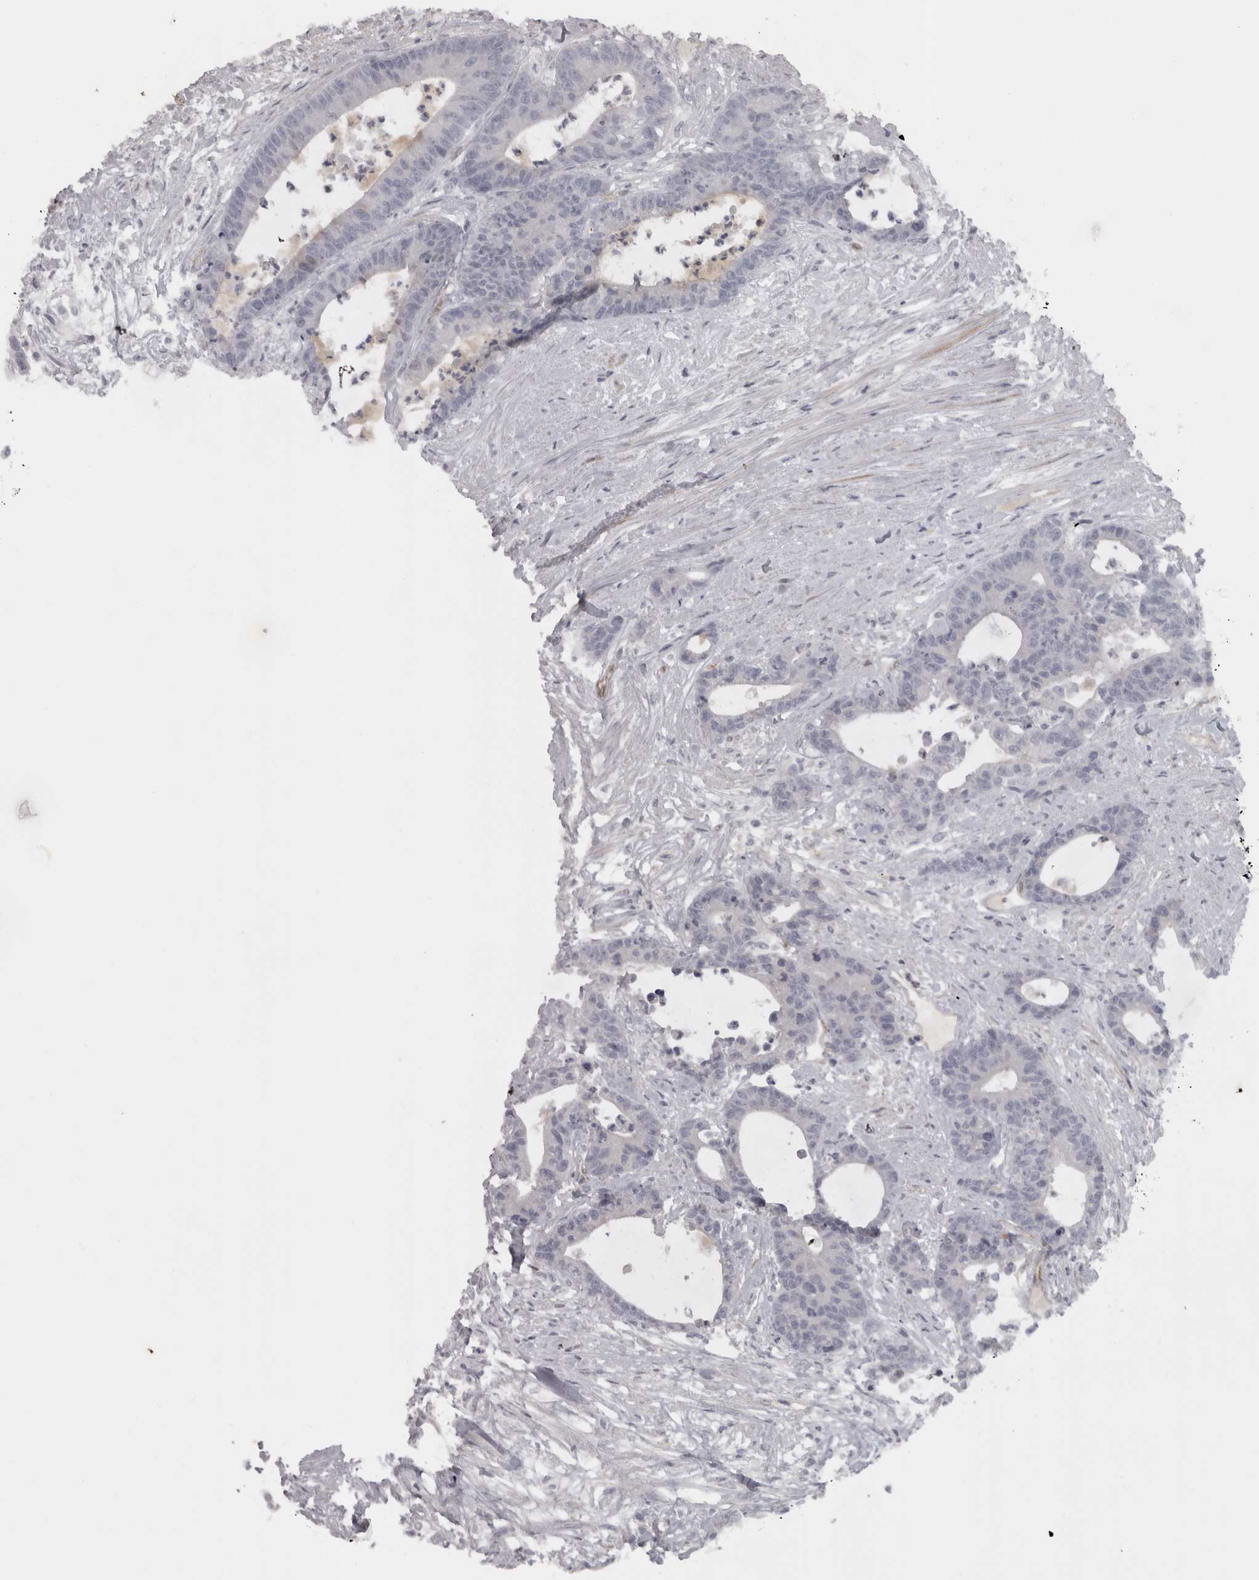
{"staining": {"intensity": "negative", "quantity": "none", "location": "none"}, "tissue": "colorectal cancer", "cell_type": "Tumor cells", "image_type": "cancer", "snomed": [{"axis": "morphology", "description": "Adenocarcinoma, NOS"}, {"axis": "topography", "description": "Colon"}], "caption": "Immunohistochemistry histopathology image of human colorectal cancer stained for a protein (brown), which displays no staining in tumor cells. Nuclei are stained in blue.", "gene": "PPP1R12B", "patient": {"sex": "female", "age": 84}}